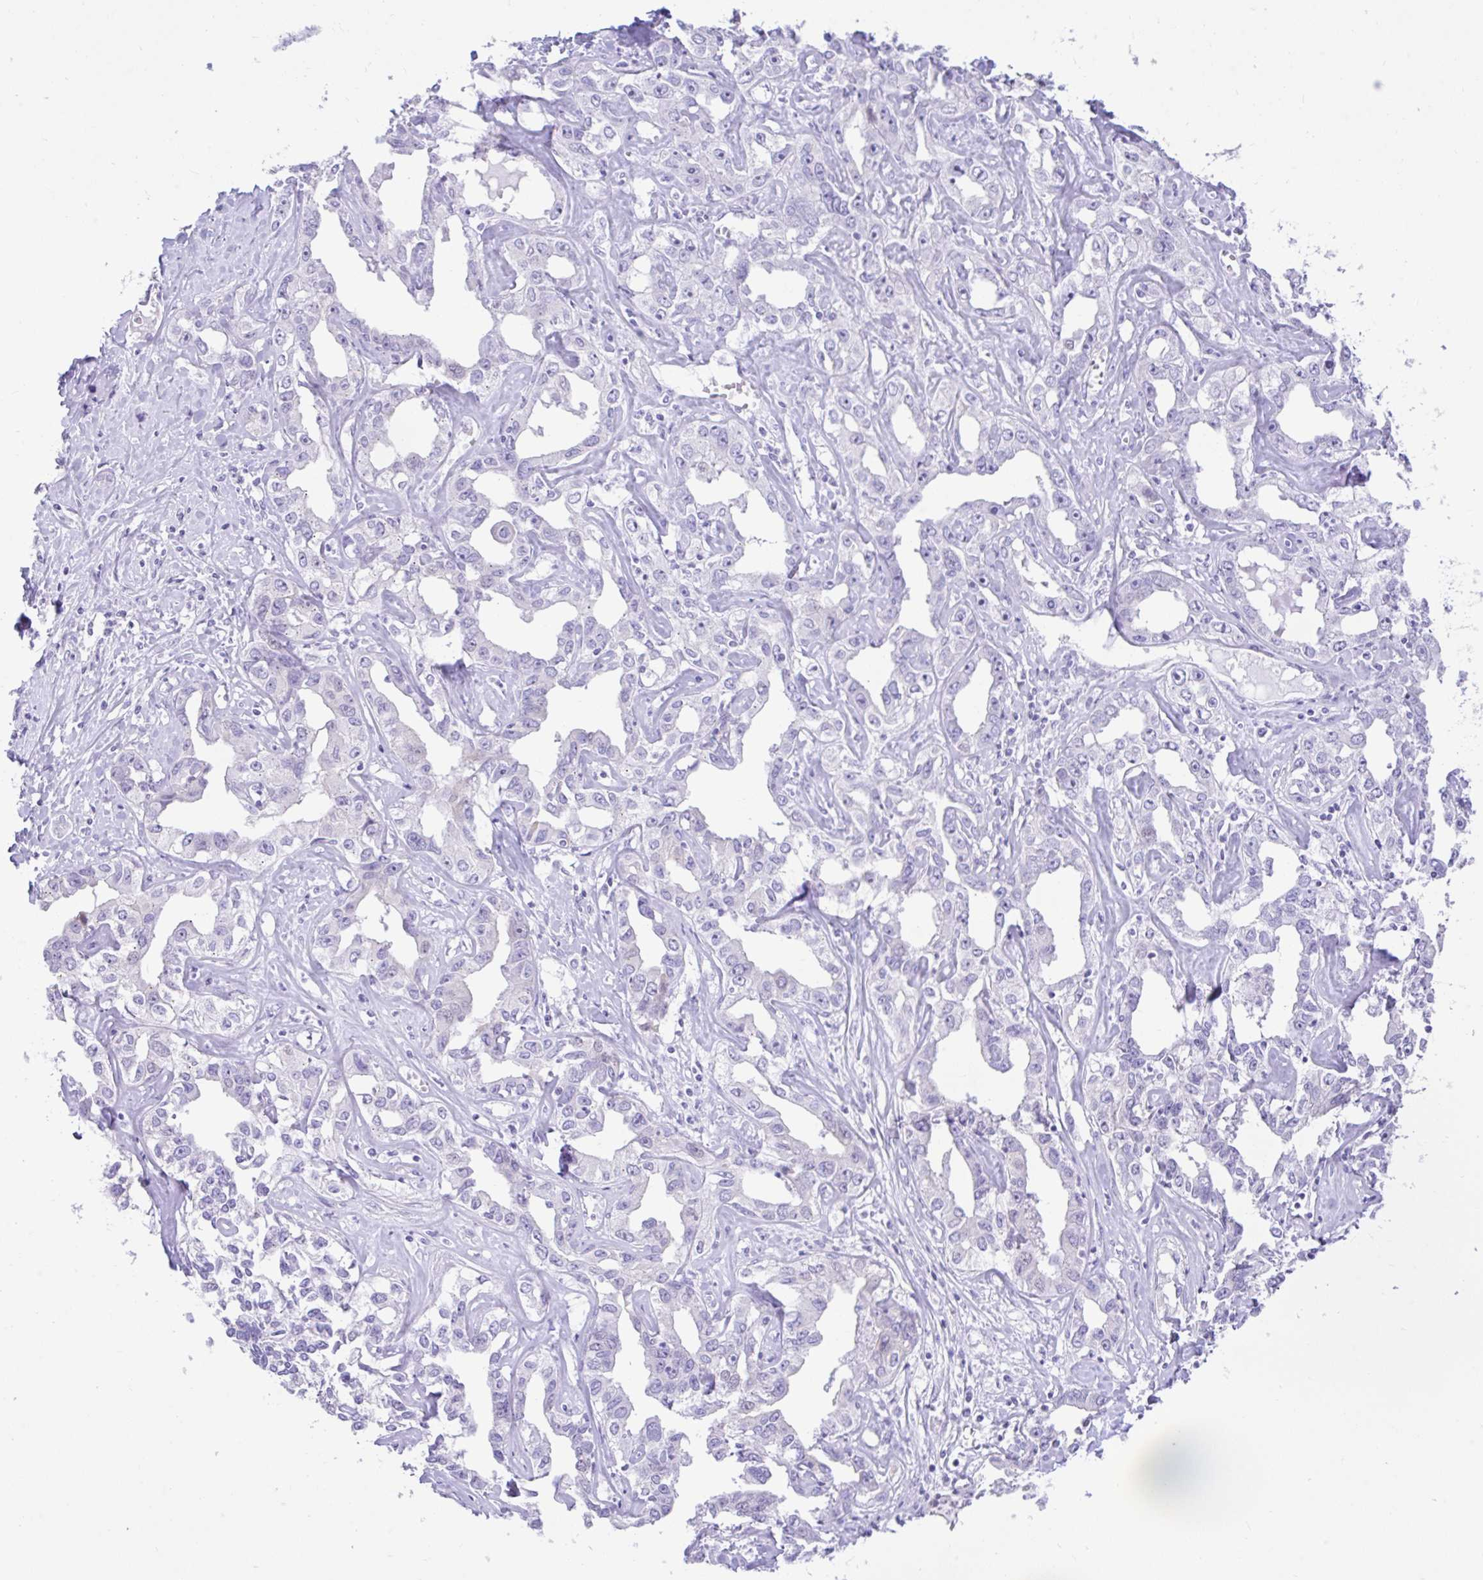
{"staining": {"intensity": "negative", "quantity": "none", "location": "none"}, "tissue": "liver cancer", "cell_type": "Tumor cells", "image_type": "cancer", "snomed": [{"axis": "morphology", "description": "Cholangiocarcinoma"}, {"axis": "topography", "description": "Liver"}], "caption": "Protein analysis of cholangiocarcinoma (liver) displays no significant positivity in tumor cells.", "gene": "REEP1", "patient": {"sex": "male", "age": 59}}